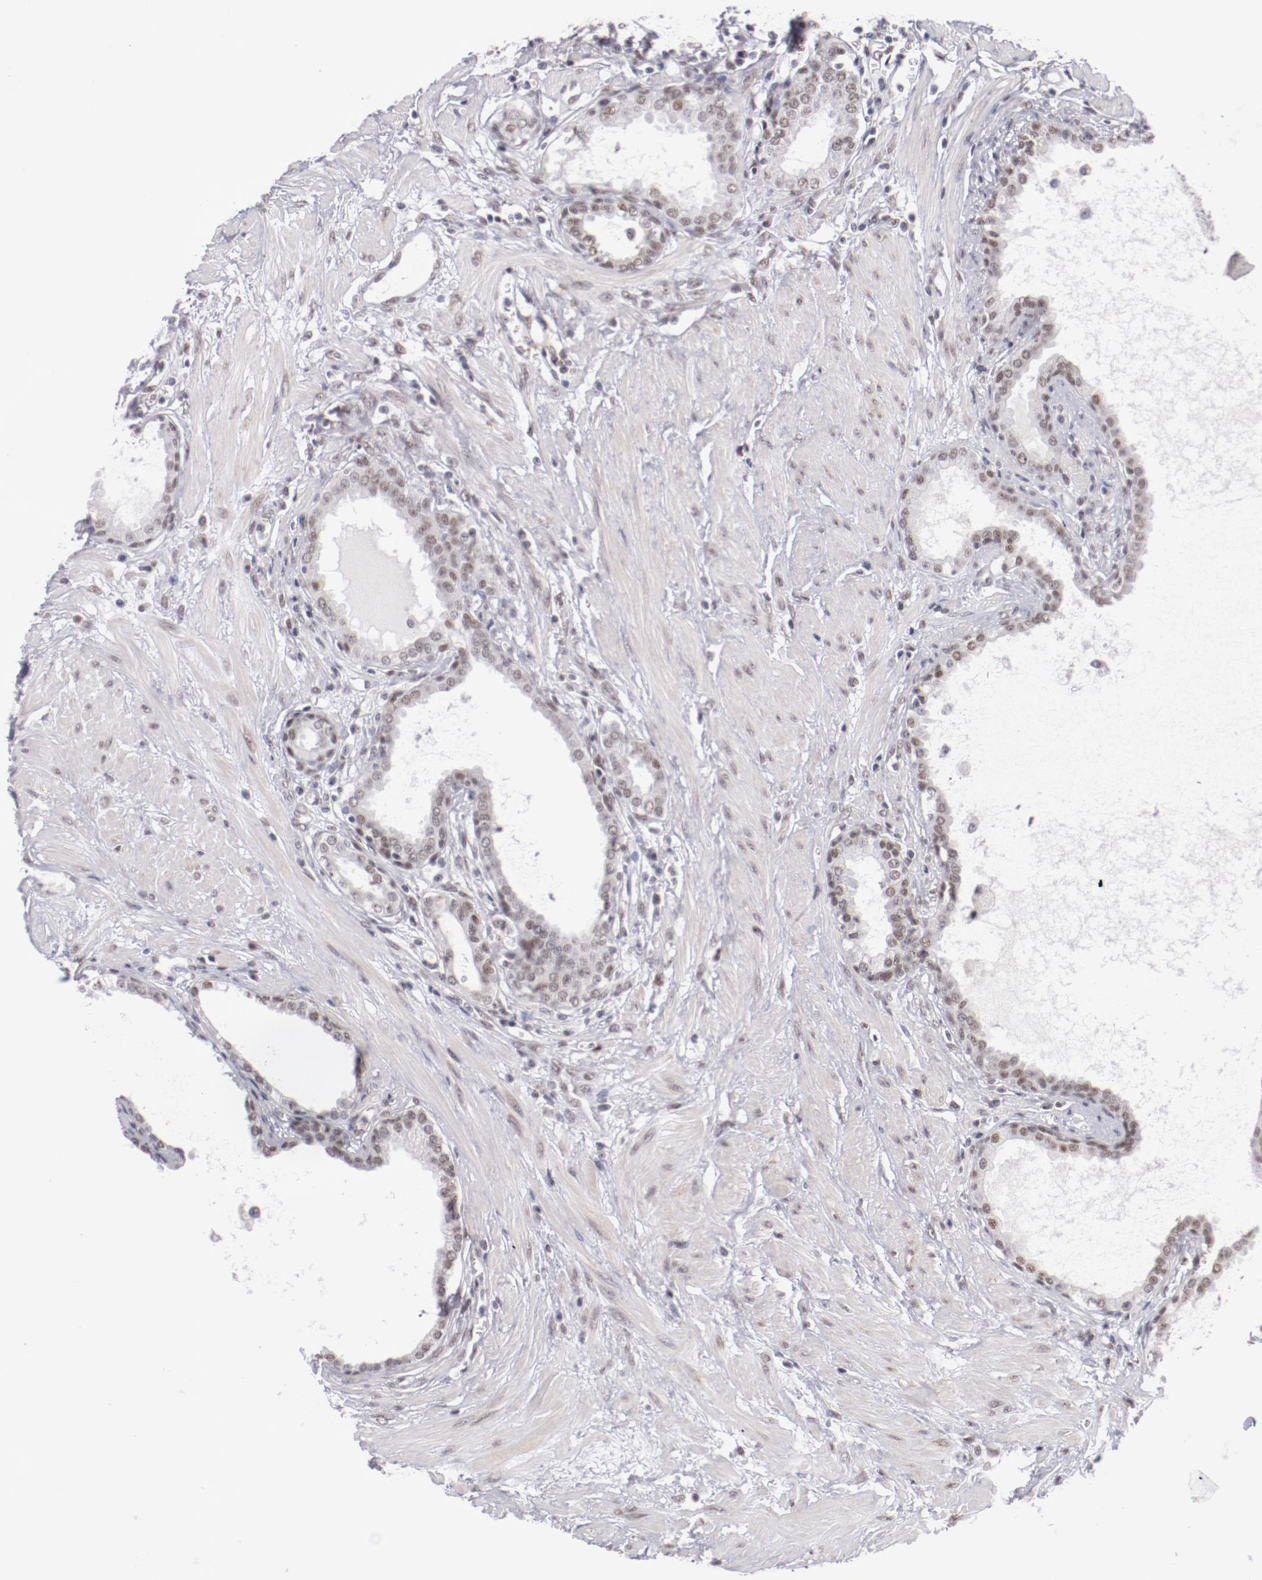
{"staining": {"intensity": "weak", "quantity": ">75%", "location": "nuclear"}, "tissue": "prostate", "cell_type": "Glandular cells", "image_type": "normal", "snomed": [{"axis": "morphology", "description": "Normal tissue, NOS"}, {"axis": "topography", "description": "Prostate"}], "caption": "IHC (DAB (3,3'-diaminobenzidine)) staining of normal prostate demonstrates weak nuclear protein positivity in about >75% of glandular cells. (IHC, brightfield microscopy, high magnification).", "gene": "TFAP4", "patient": {"sex": "male", "age": 64}}